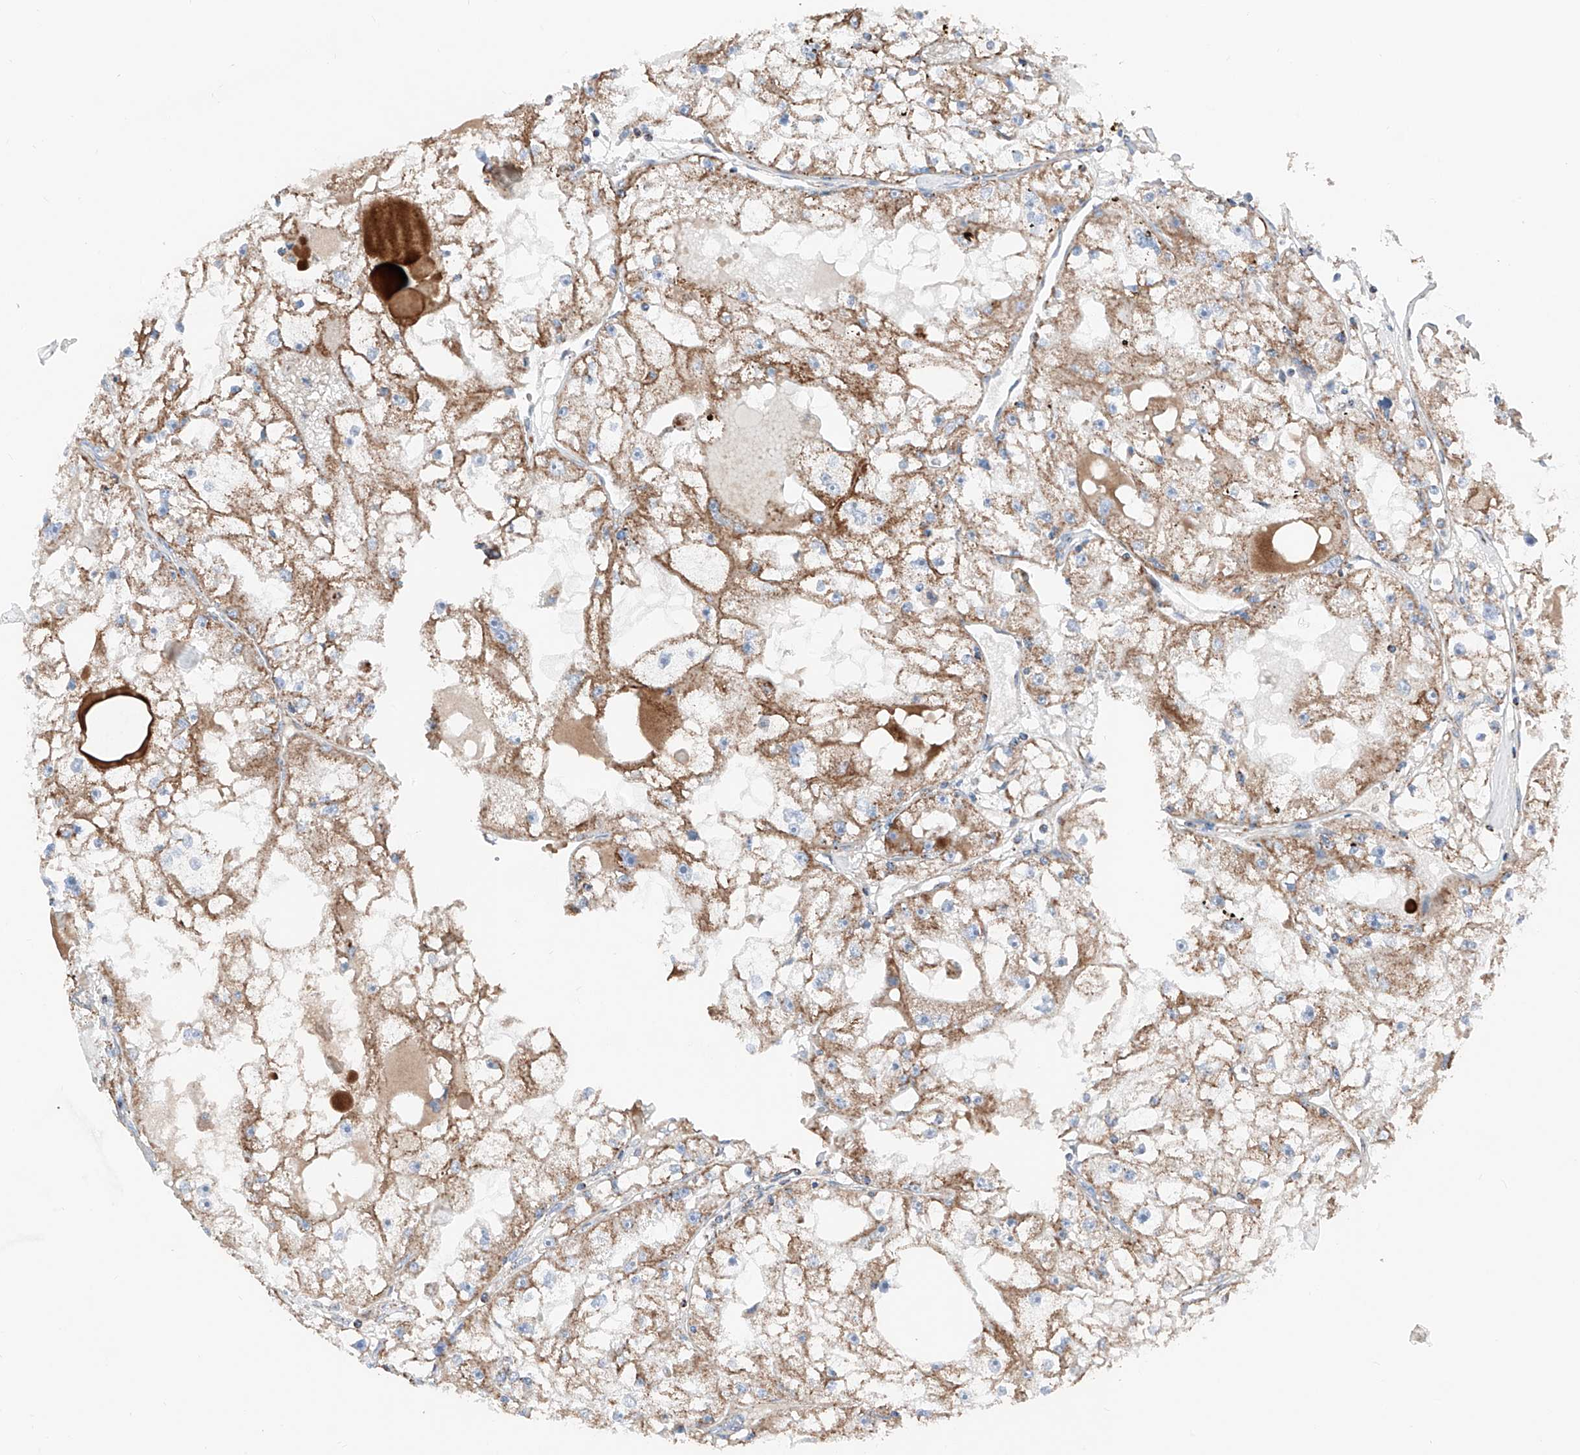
{"staining": {"intensity": "moderate", "quantity": "25%-75%", "location": "cytoplasmic/membranous"}, "tissue": "renal cancer", "cell_type": "Tumor cells", "image_type": "cancer", "snomed": [{"axis": "morphology", "description": "Adenocarcinoma, NOS"}, {"axis": "topography", "description": "Kidney"}], "caption": "Immunohistochemistry (IHC) of human renal cancer displays medium levels of moderate cytoplasmic/membranous positivity in about 25%-75% of tumor cells.", "gene": "MRAP", "patient": {"sex": "male", "age": 56}}